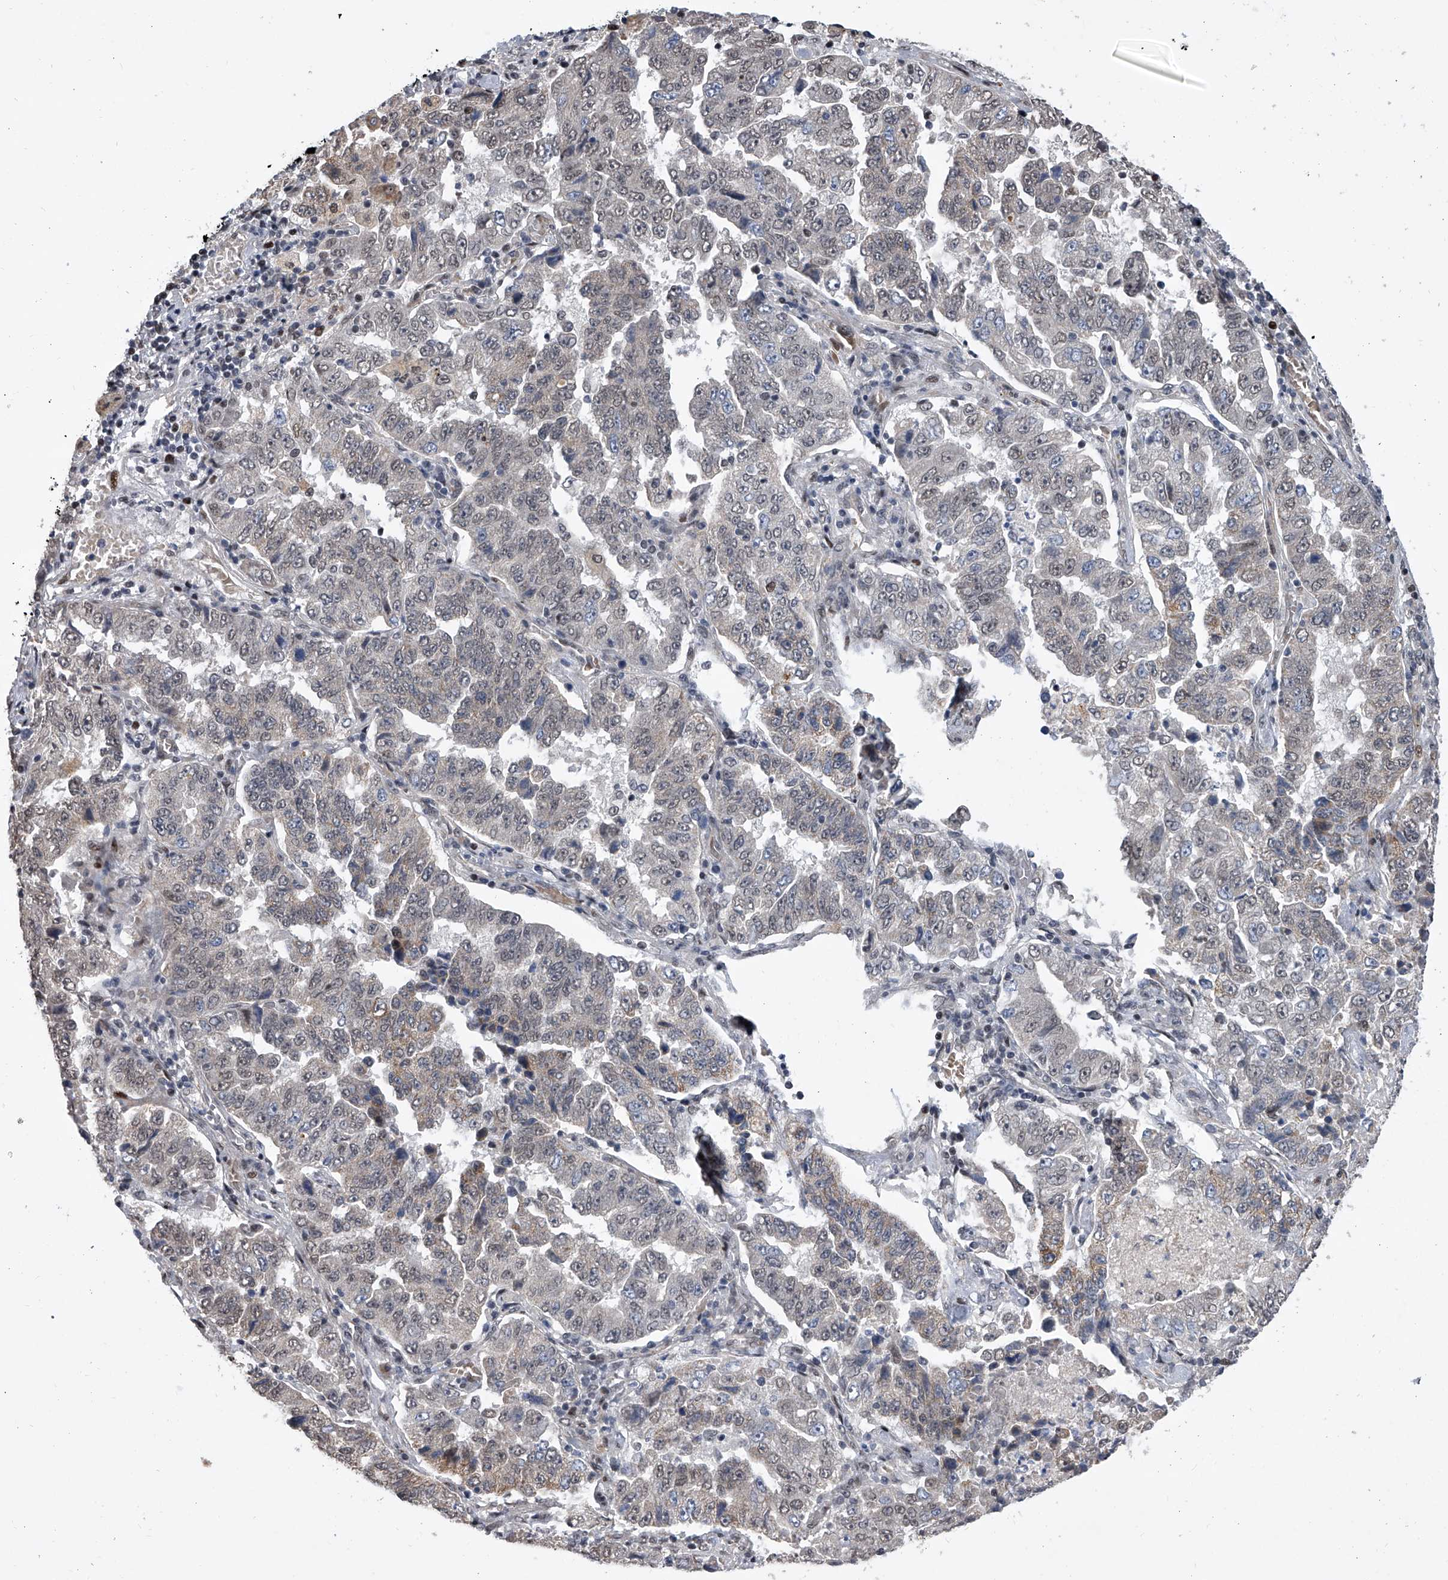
{"staining": {"intensity": "negative", "quantity": "none", "location": "none"}, "tissue": "lung cancer", "cell_type": "Tumor cells", "image_type": "cancer", "snomed": [{"axis": "morphology", "description": "Adenocarcinoma, NOS"}, {"axis": "topography", "description": "Lung"}], "caption": "The image demonstrates no staining of tumor cells in adenocarcinoma (lung).", "gene": "ZNF426", "patient": {"sex": "female", "age": 51}}